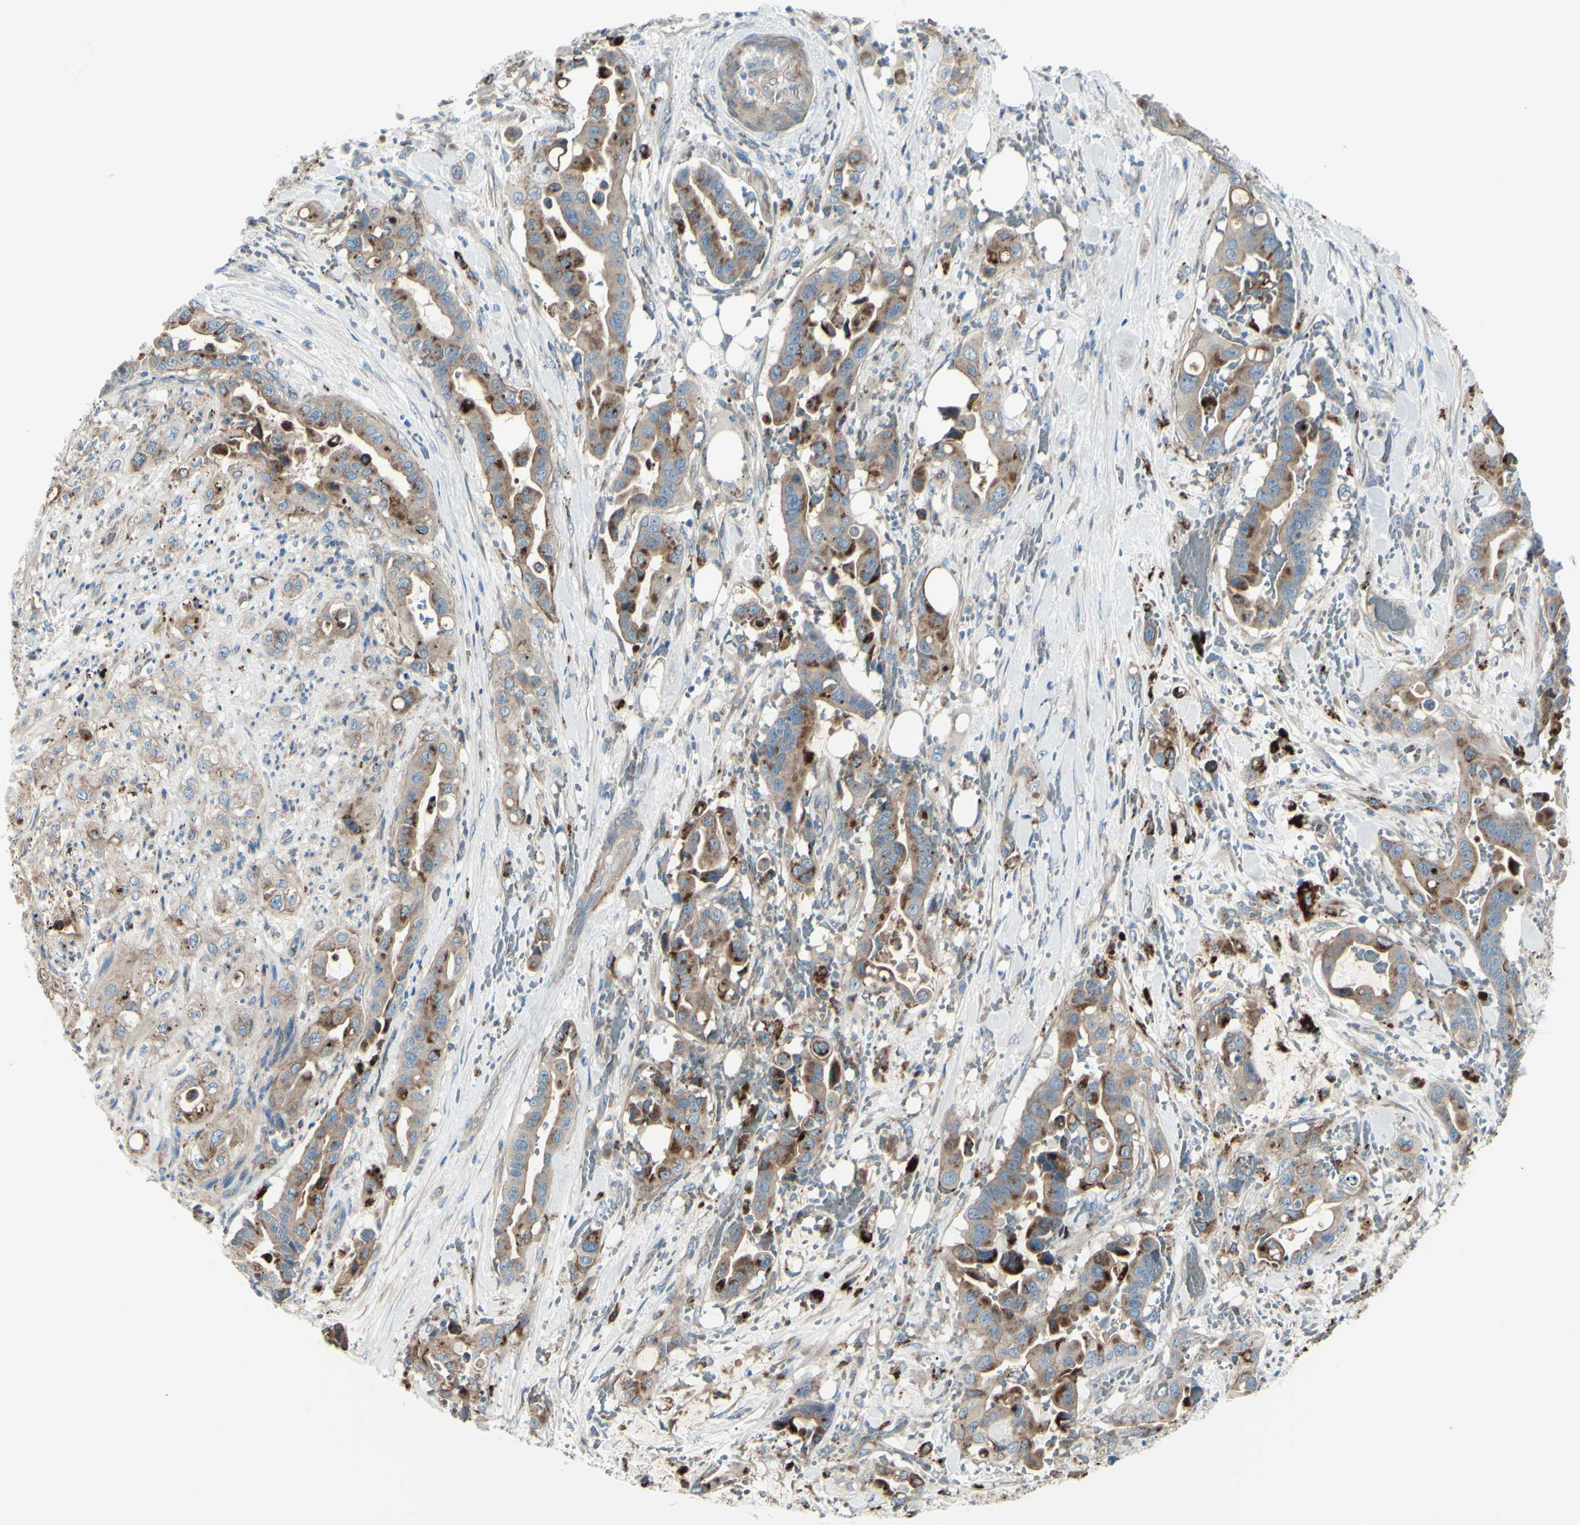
{"staining": {"intensity": "moderate", "quantity": ">75%", "location": "cytoplasmic/membranous"}, "tissue": "liver cancer", "cell_type": "Tumor cells", "image_type": "cancer", "snomed": [{"axis": "morphology", "description": "Cholangiocarcinoma"}, {"axis": "topography", "description": "Liver"}], "caption": "Liver cholangiocarcinoma was stained to show a protein in brown. There is medium levels of moderate cytoplasmic/membranous staining in approximately >75% of tumor cells.", "gene": "PCDHGA2", "patient": {"sex": "female", "age": 61}}